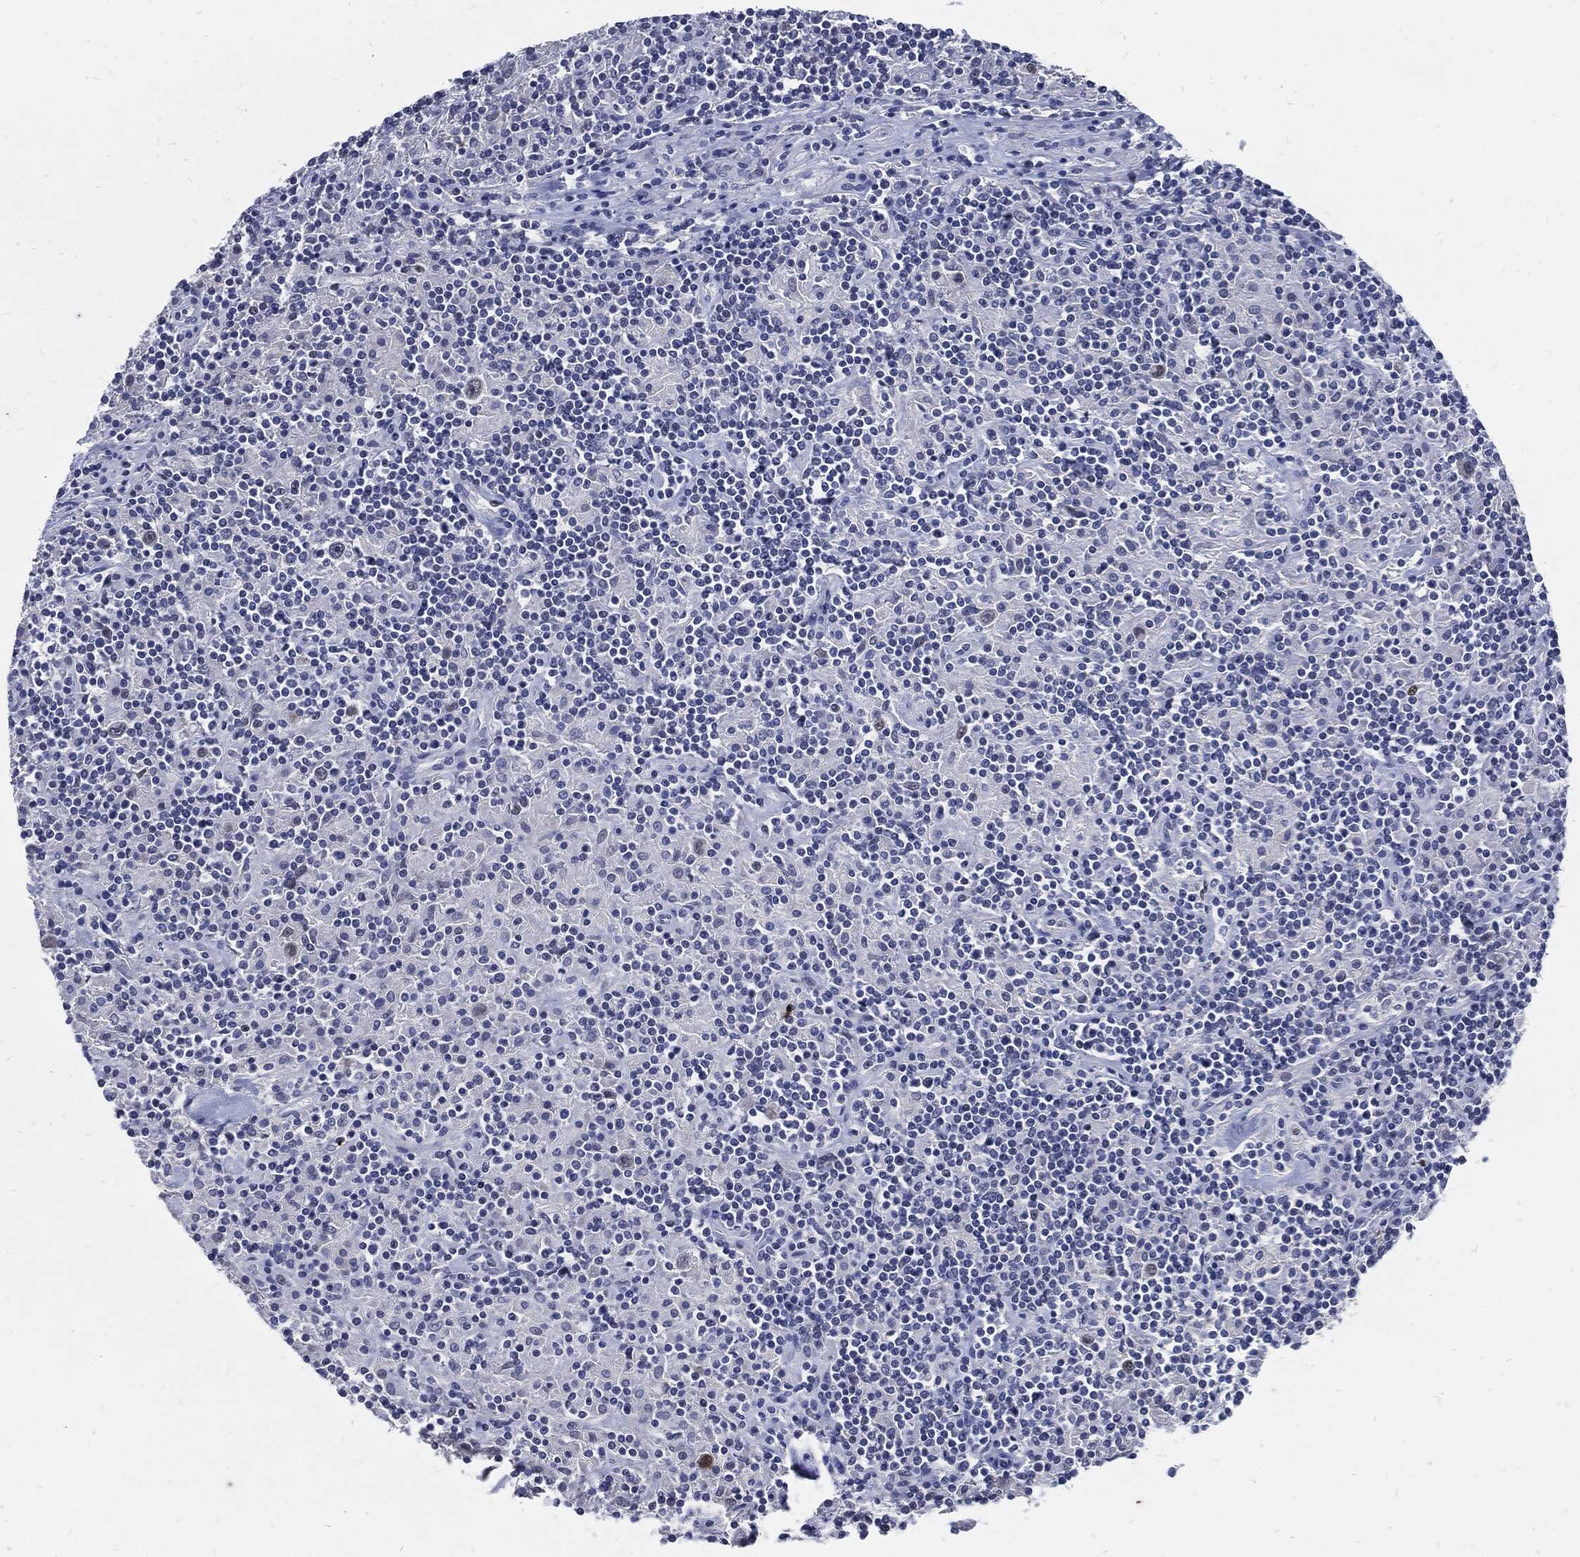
{"staining": {"intensity": "negative", "quantity": "none", "location": "none"}, "tissue": "lymphoma", "cell_type": "Tumor cells", "image_type": "cancer", "snomed": [{"axis": "morphology", "description": "Hodgkin's disease, NOS"}, {"axis": "topography", "description": "Lymph node"}], "caption": "Lymphoma was stained to show a protein in brown. There is no significant staining in tumor cells.", "gene": "JUN", "patient": {"sex": "male", "age": 70}}